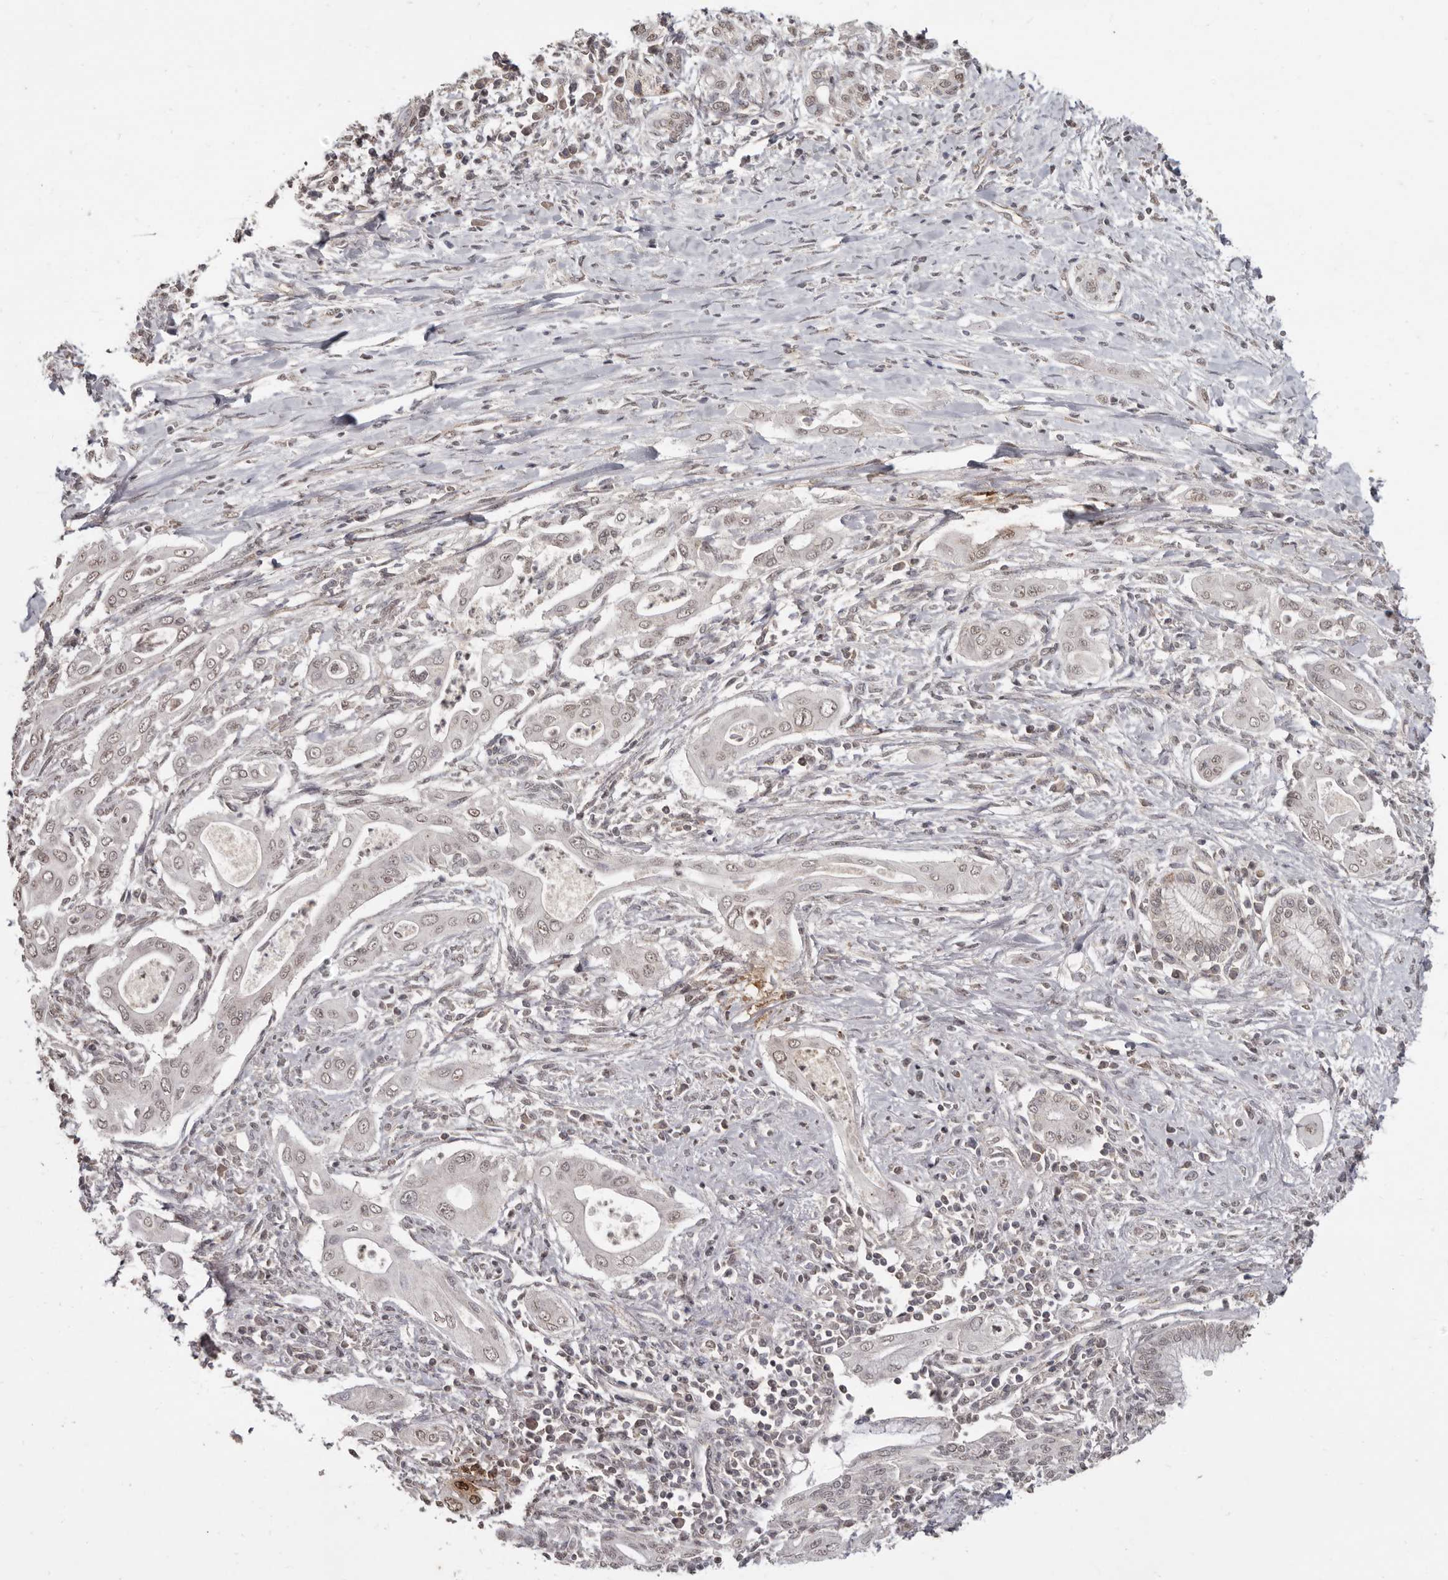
{"staining": {"intensity": "weak", "quantity": ">75%", "location": "nuclear"}, "tissue": "pancreatic cancer", "cell_type": "Tumor cells", "image_type": "cancer", "snomed": [{"axis": "morphology", "description": "Adenocarcinoma, NOS"}, {"axis": "topography", "description": "Pancreas"}], "caption": "Immunohistochemical staining of pancreatic cancer (adenocarcinoma) demonstrates low levels of weak nuclear staining in approximately >75% of tumor cells.", "gene": "LINGO2", "patient": {"sex": "male", "age": 58}}